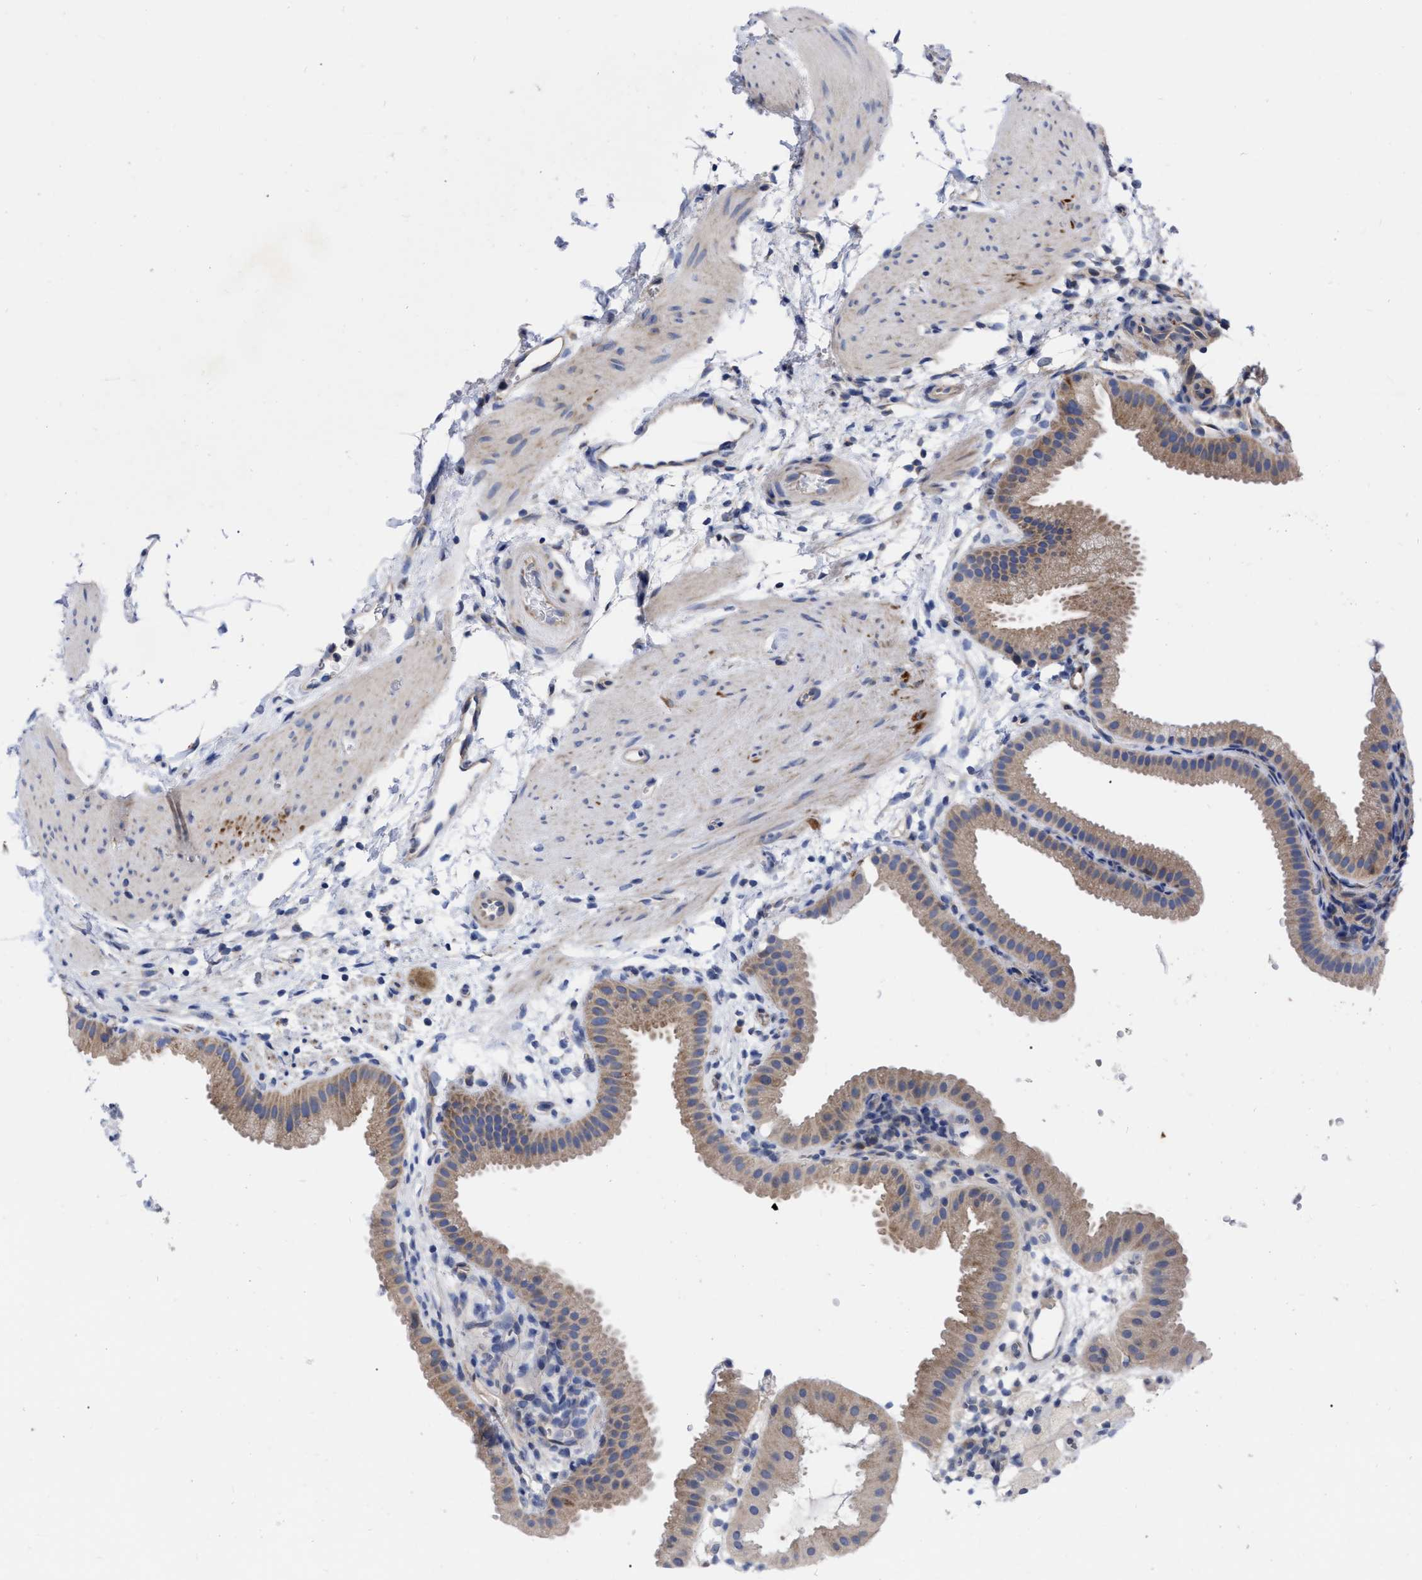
{"staining": {"intensity": "moderate", "quantity": ">75%", "location": "cytoplasmic/membranous"}, "tissue": "gallbladder", "cell_type": "Glandular cells", "image_type": "normal", "snomed": [{"axis": "morphology", "description": "Normal tissue, NOS"}, {"axis": "topography", "description": "Gallbladder"}], "caption": "A micrograph of gallbladder stained for a protein reveals moderate cytoplasmic/membranous brown staining in glandular cells.", "gene": "CDKN2C", "patient": {"sex": "female", "age": 64}}